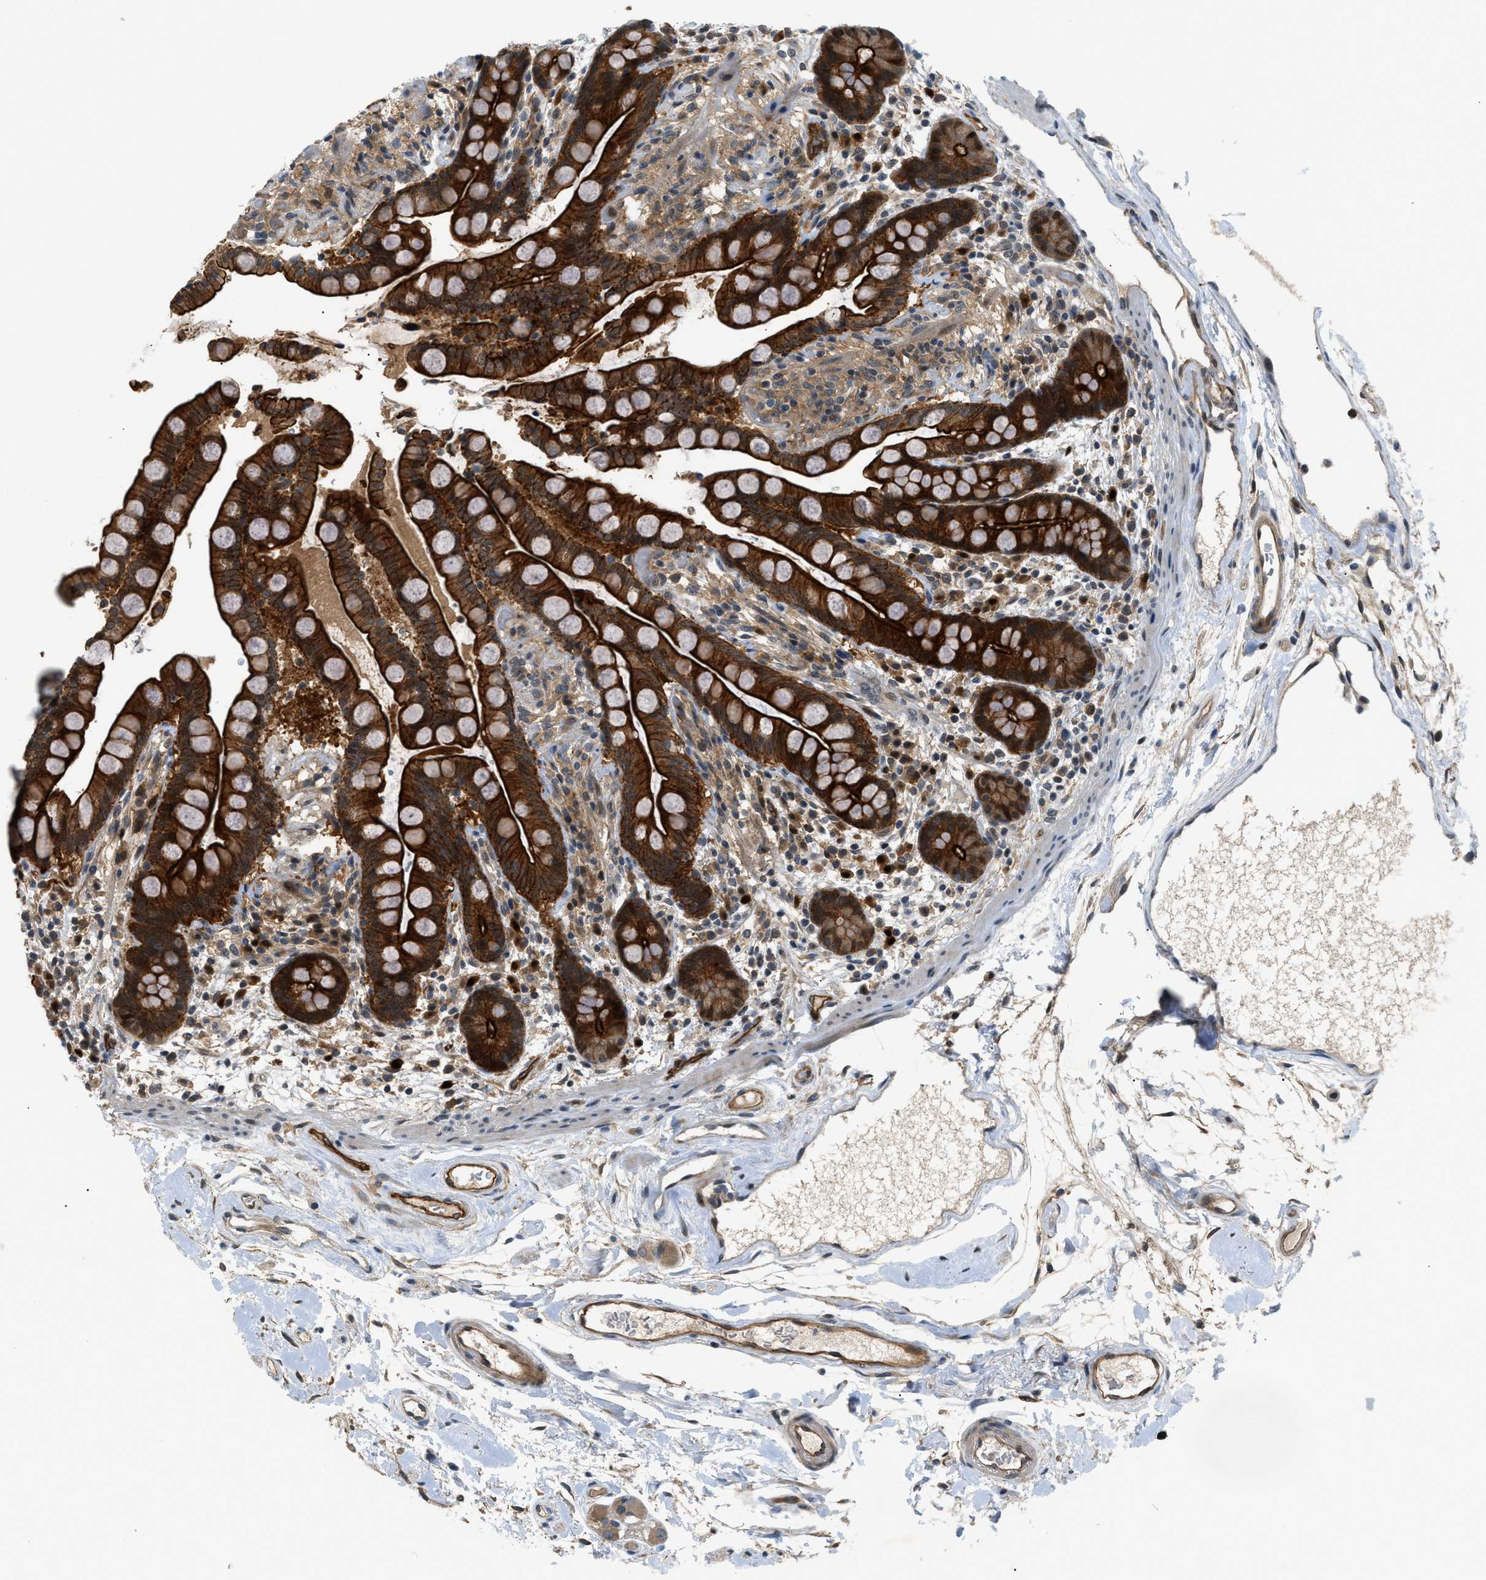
{"staining": {"intensity": "strong", "quantity": ">75%", "location": "cytoplasmic/membranous"}, "tissue": "colon", "cell_type": "Endothelial cells", "image_type": "normal", "snomed": [{"axis": "morphology", "description": "Normal tissue, NOS"}, {"axis": "topography", "description": "Colon"}], "caption": "Strong cytoplasmic/membranous expression for a protein is identified in about >75% of endothelial cells of normal colon using IHC.", "gene": "TRAK2", "patient": {"sex": "male", "age": 73}}